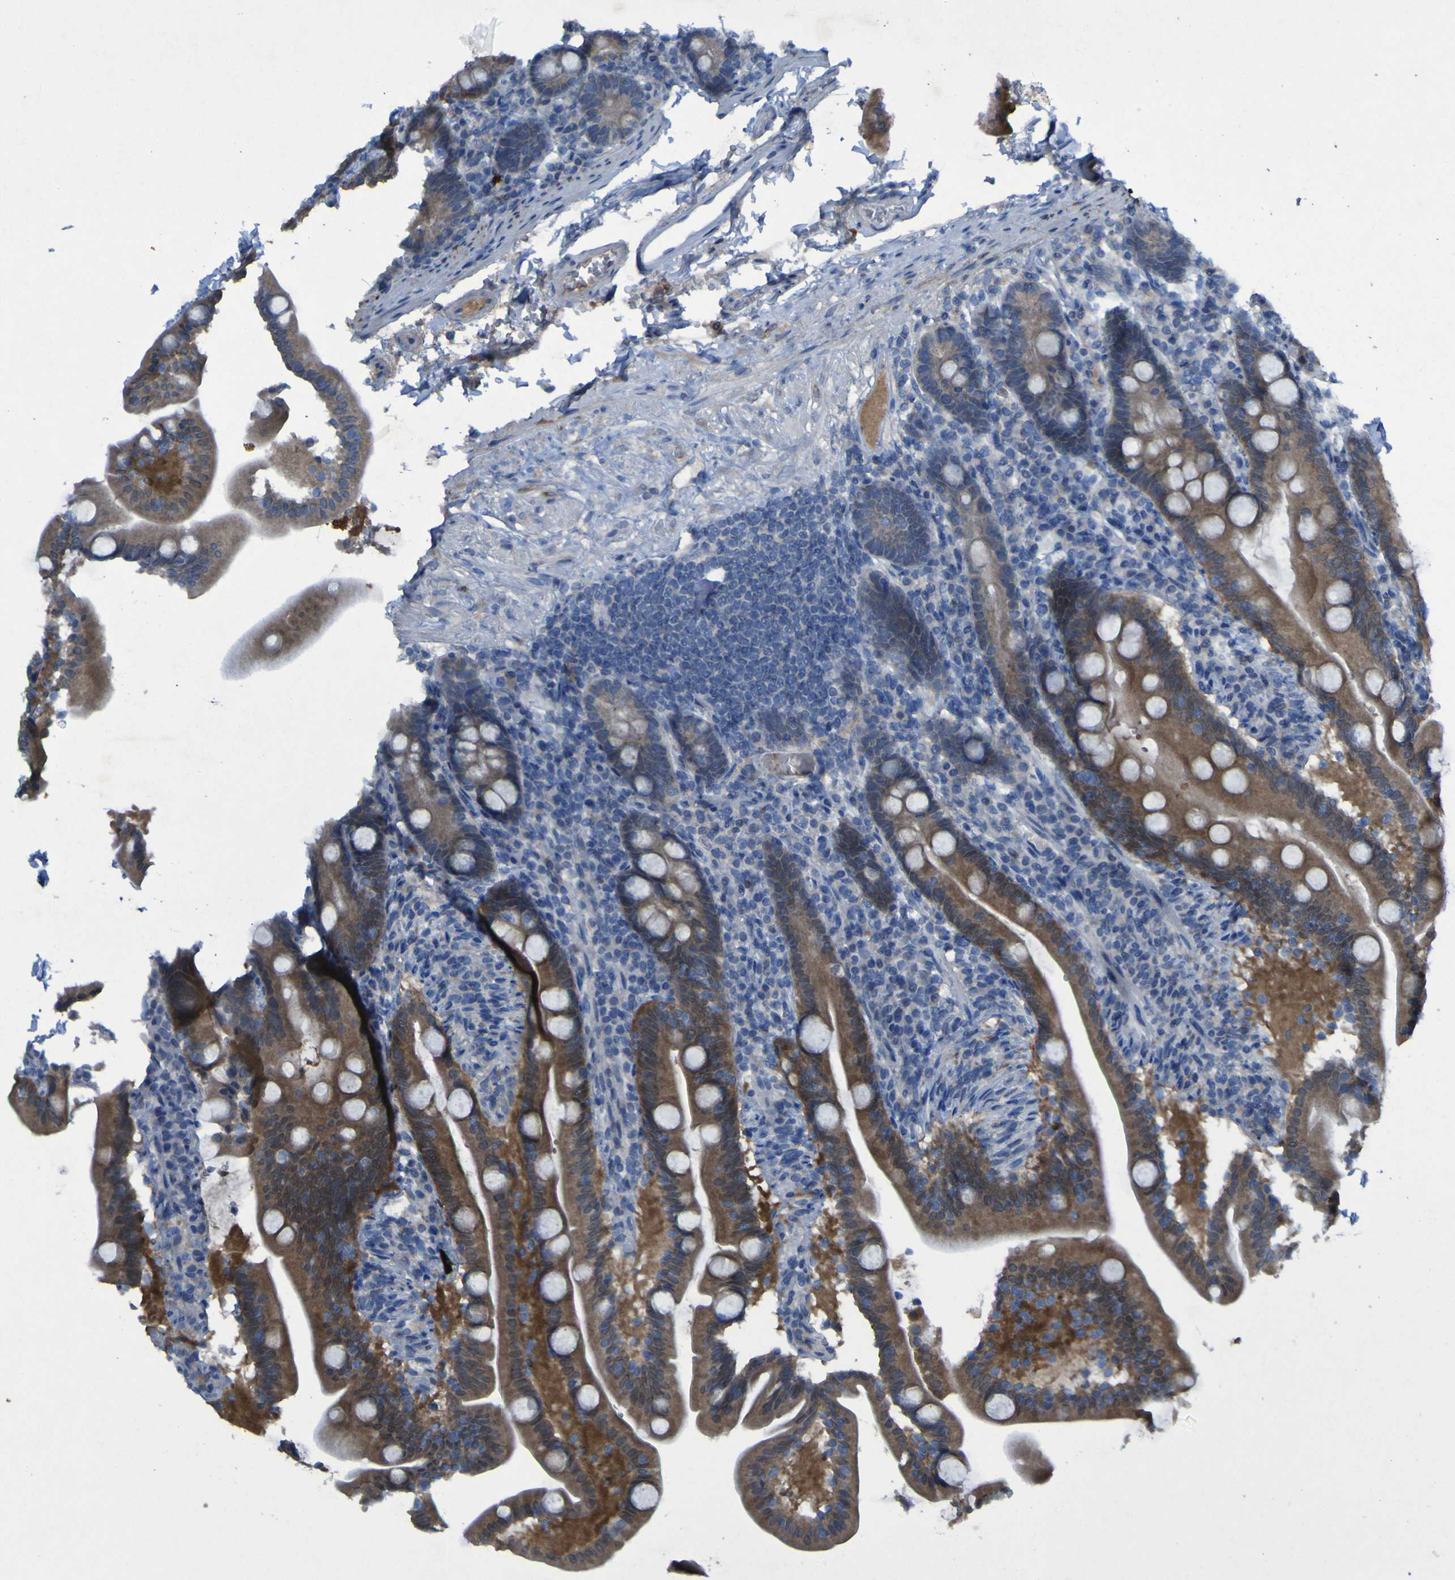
{"staining": {"intensity": "moderate", "quantity": ">75%", "location": "cytoplasmic/membranous"}, "tissue": "duodenum", "cell_type": "Glandular cells", "image_type": "normal", "snomed": [{"axis": "morphology", "description": "Normal tissue, NOS"}, {"axis": "topography", "description": "Duodenum"}], "caption": "Duodenum stained for a protein shows moderate cytoplasmic/membranous positivity in glandular cells. (brown staining indicates protein expression, while blue staining denotes nuclei).", "gene": "SGK2", "patient": {"sex": "male", "age": 54}}